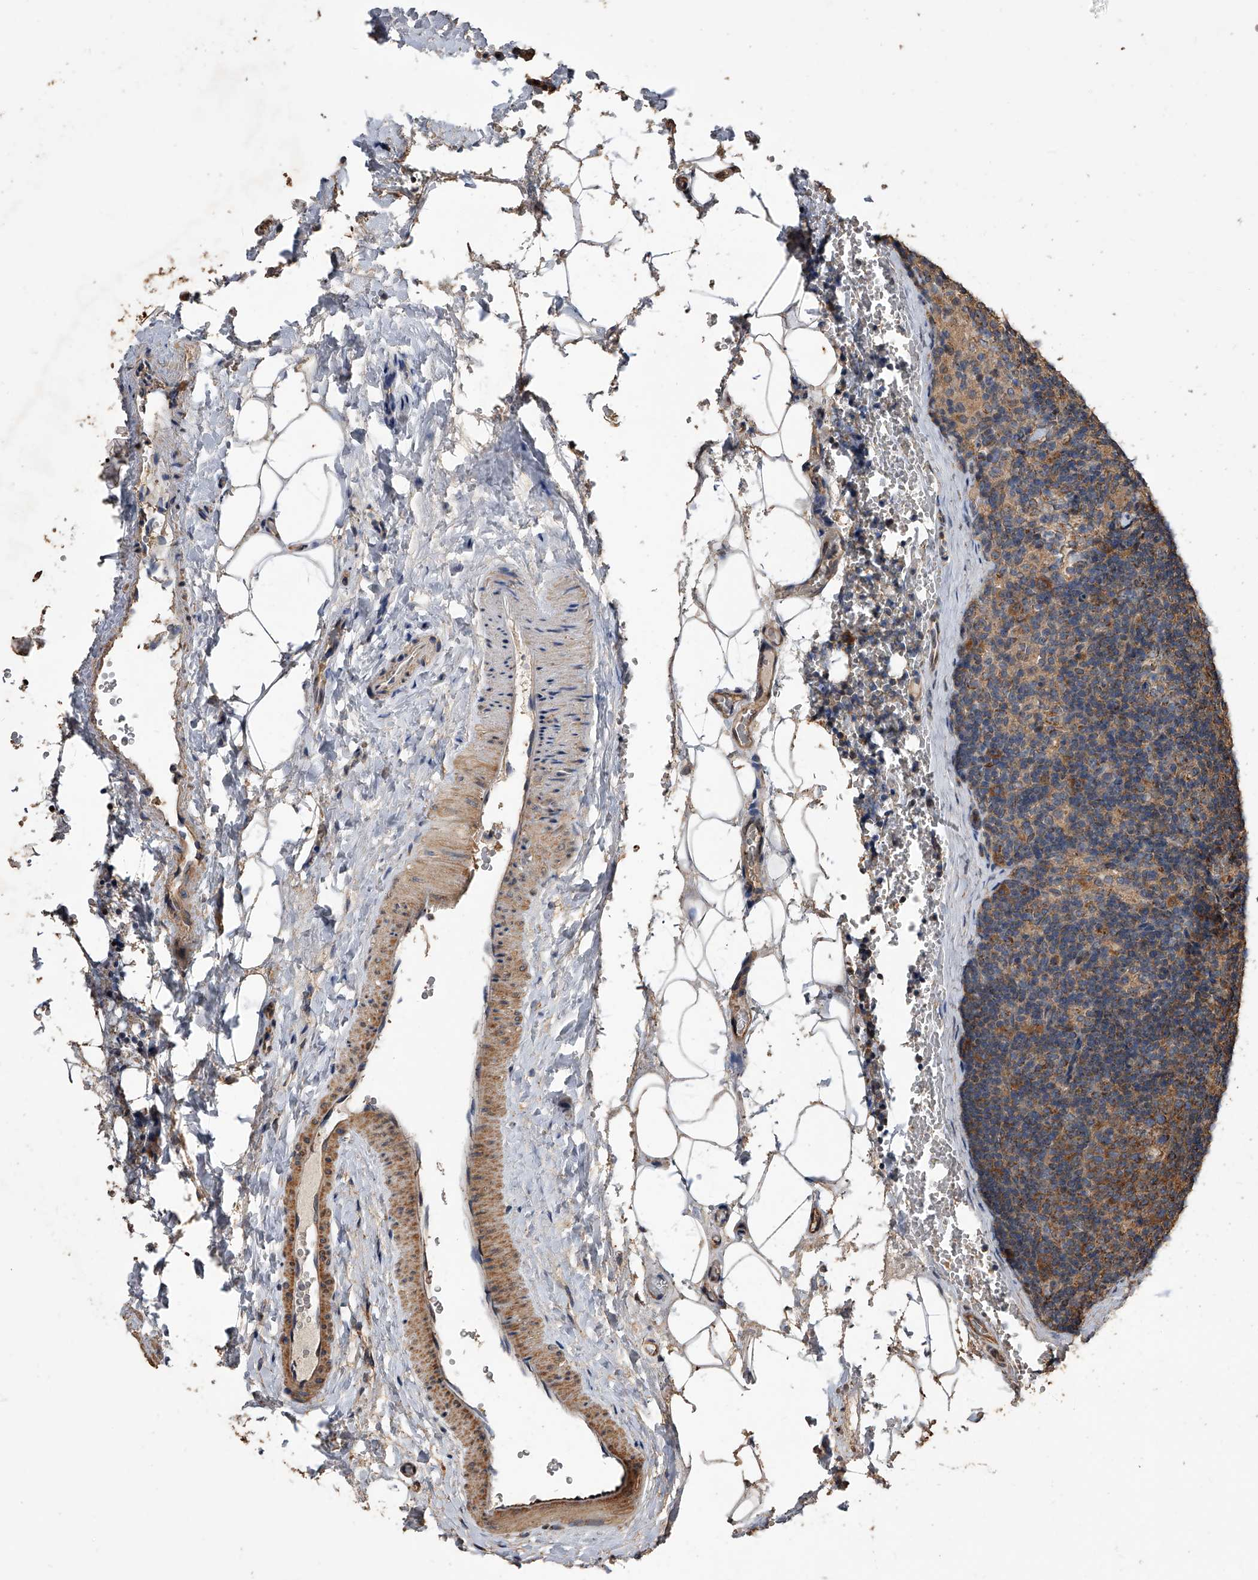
{"staining": {"intensity": "weak", "quantity": ">75%", "location": "cytoplasmic/membranous"}, "tissue": "lymph node", "cell_type": "Germinal center cells", "image_type": "normal", "snomed": [{"axis": "morphology", "description": "Normal tissue, NOS"}, {"axis": "topography", "description": "Lymph node"}], "caption": "High-magnification brightfield microscopy of unremarkable lymph node stained with DAB (brown) and counterstained with hematoxylin (blue). germinal center cells exhibit weak cytoplasmic/membranous positivity is present in approximately>75% of cells.", "gene": "LTV1", "patient": {"sex": "female", "age": 22}}